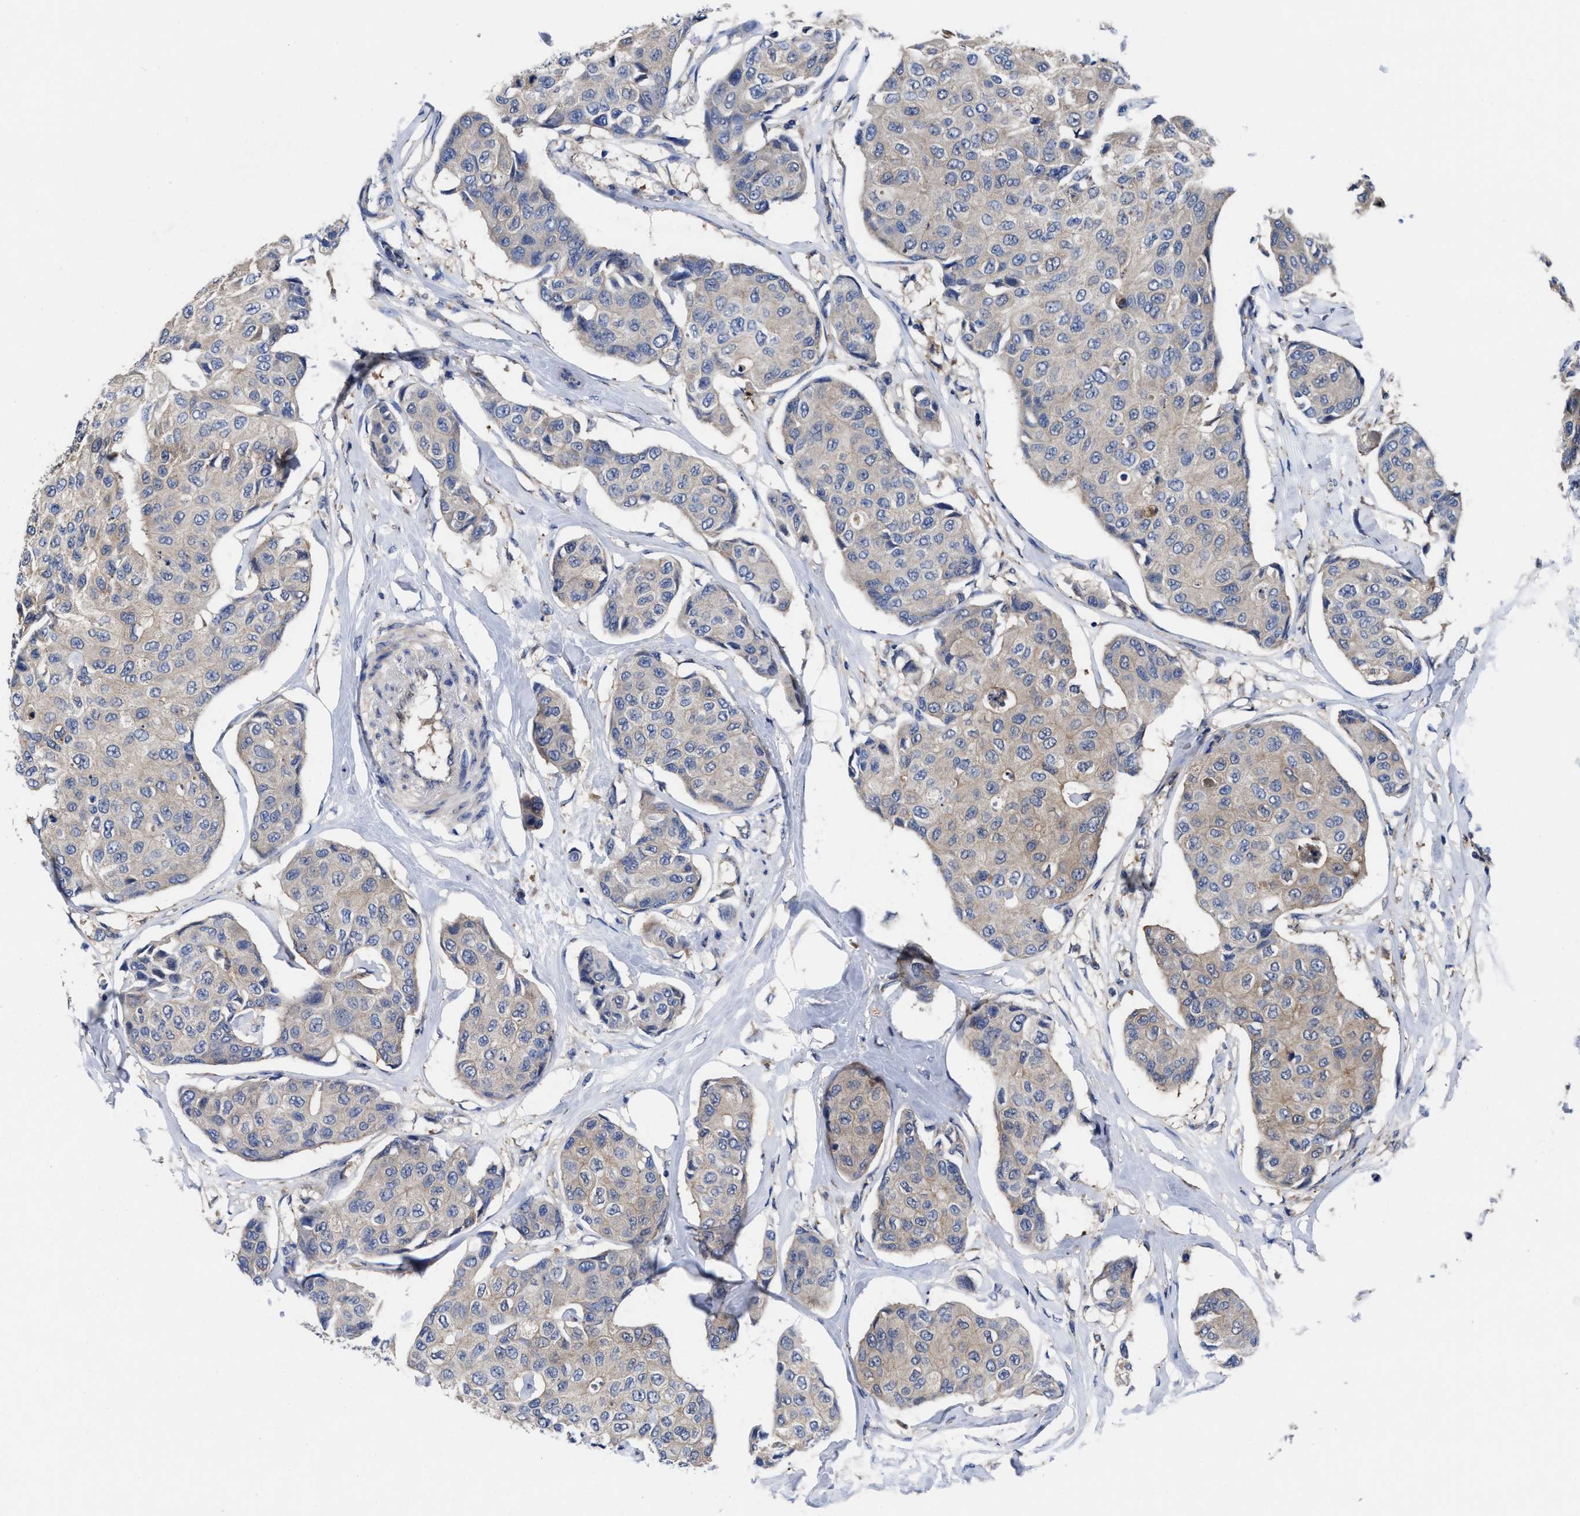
{"staining": {"intensity": "weak", "quantity": "25%-75%", "location": "cytoplasmic/membranous"}, "tissue": "breast cancer", "cell_type": "Tumor cells", "image_type": "cancer", "snomed": [{"axis": "morphology", "description": "Duct carcinoma"}, {"axis": "topography", "description": "Breast"}], "caption": "Immunohistochemistry staining of breast invasive ductal carcinoma, which exhibits low levels of weak cytoplasmic/membranous positivity in about 25%-75% of tumor cells indicating weak cytoplasmic/membranous protein expression. The staining was performed using DAB (brown) for protein detection and nuclei were counterstained in hematoxylin (blue).", "gene": "TXNDC17", "patient": {"sex": "female", "age": 80}}